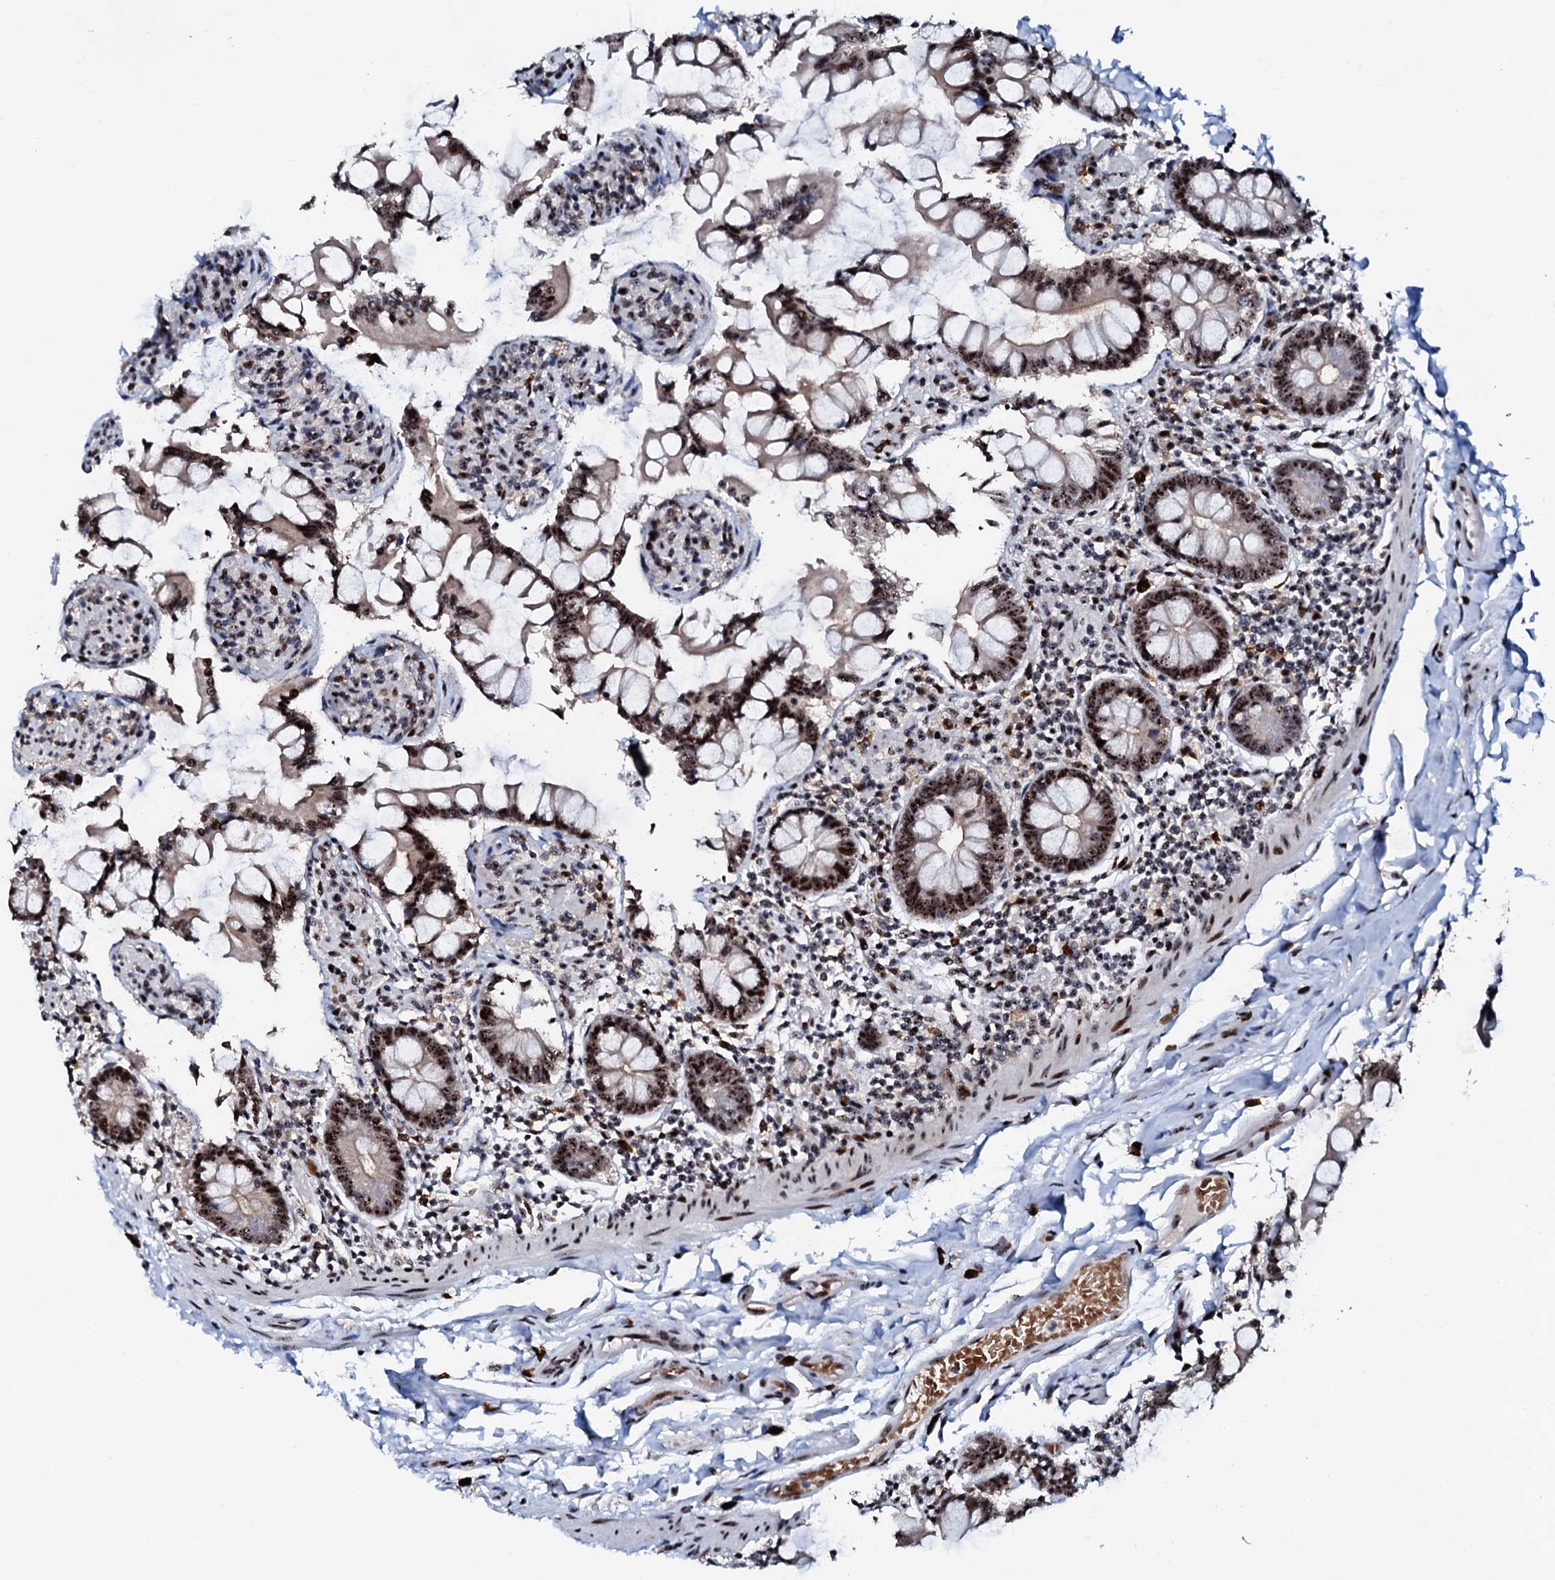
{"staining": {"intensity": "moderate", "quantity": ">75%", "location": "cytoplasmic/membranous,nuclear"}, "tissue": "small intestine", "cell_type": "Glandular cells", "image_type": "normal", "snomed": [{"axis": "morphology", "description": "Normal tissue, NOS"}, {"axis": "topography", "description": "Small intestine"}], "caption": "Immunohistochemical staining of unremarkable small intestine displays moderate cytoplasmic/membranous,nuclear protein expression in approximately >75% of glandular cells.", "gene": "NEUROG3", "patient": {"sex": "male", "age": 41}}